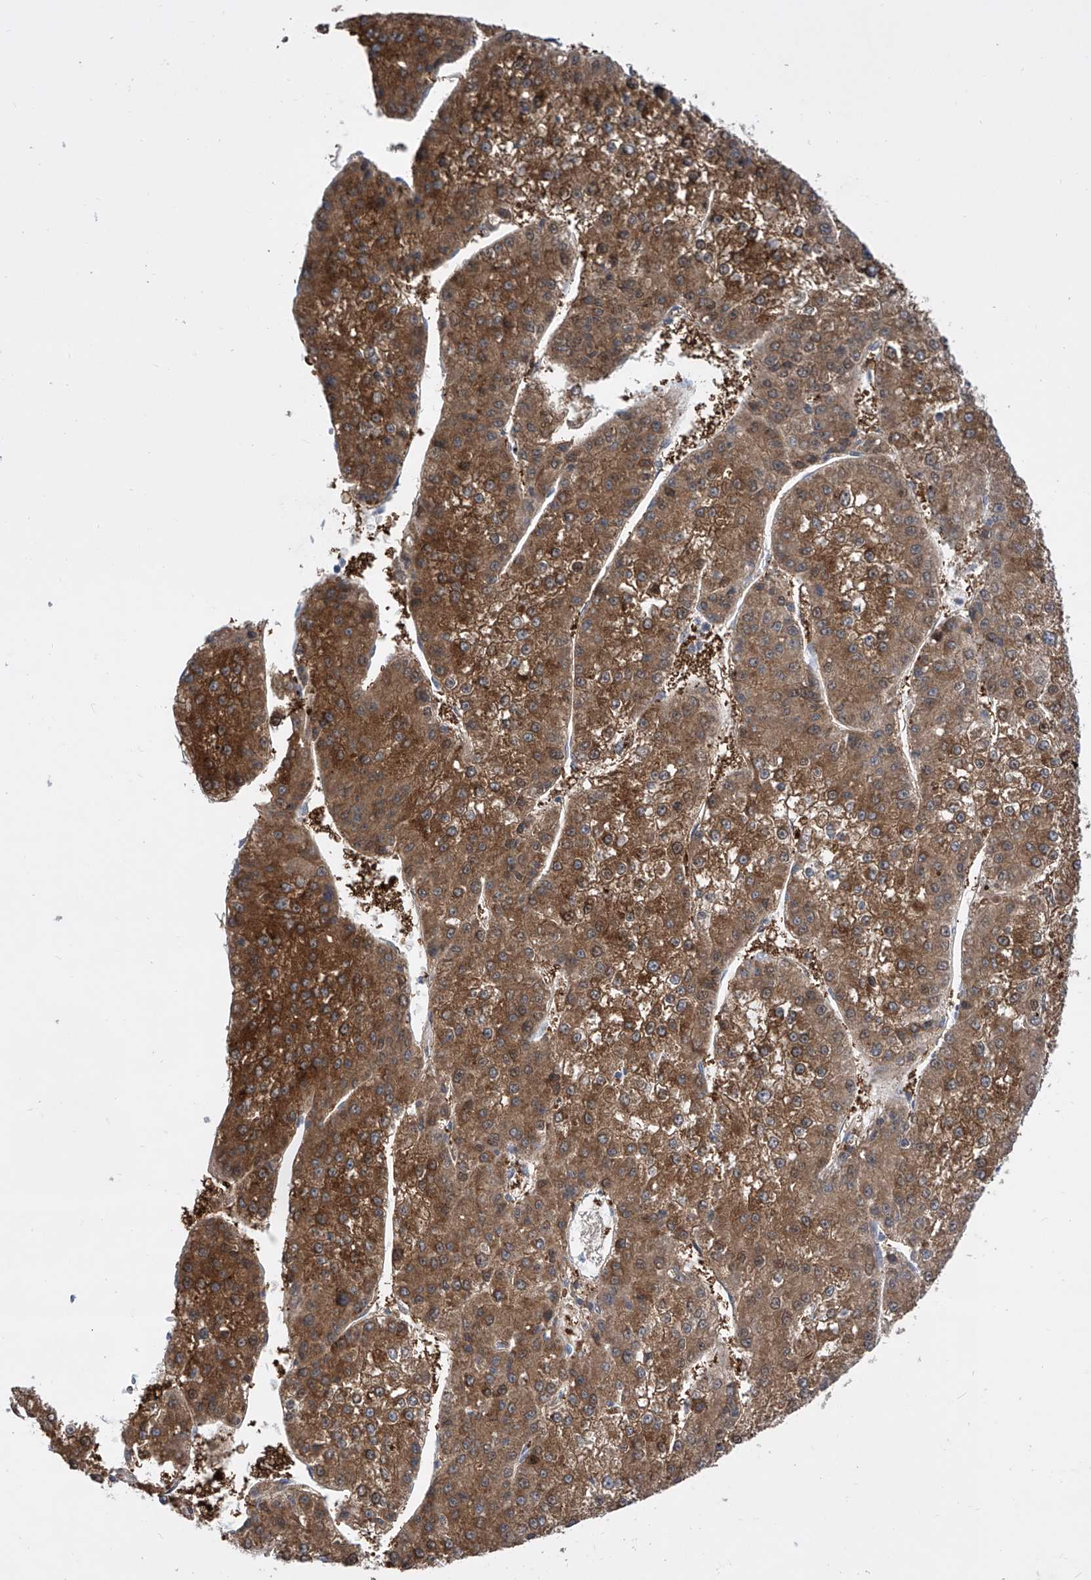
{"staining": {"intensity": "strong", "quantity": ">75%", "location": "cytoplasmic/membranous"}, "tissue": "liver cancer", "cell_type": "Tumor cells", "image_type": "cancer", "snomed": [{"axis": "morphology", "description": "Carcinoma, Hepatocellular, NOS"}, {"axis": "topography", "description": "Liver"}], "caption": "This micrograph displays immunohistochemistry staining of liver hepatocellular carcinoma, with high strong cytoplasmic/membranous positivity in approximately >75% of tumor cells.", "gene": "SRBD1", "patient": {"sex": "female", "age": 73}}